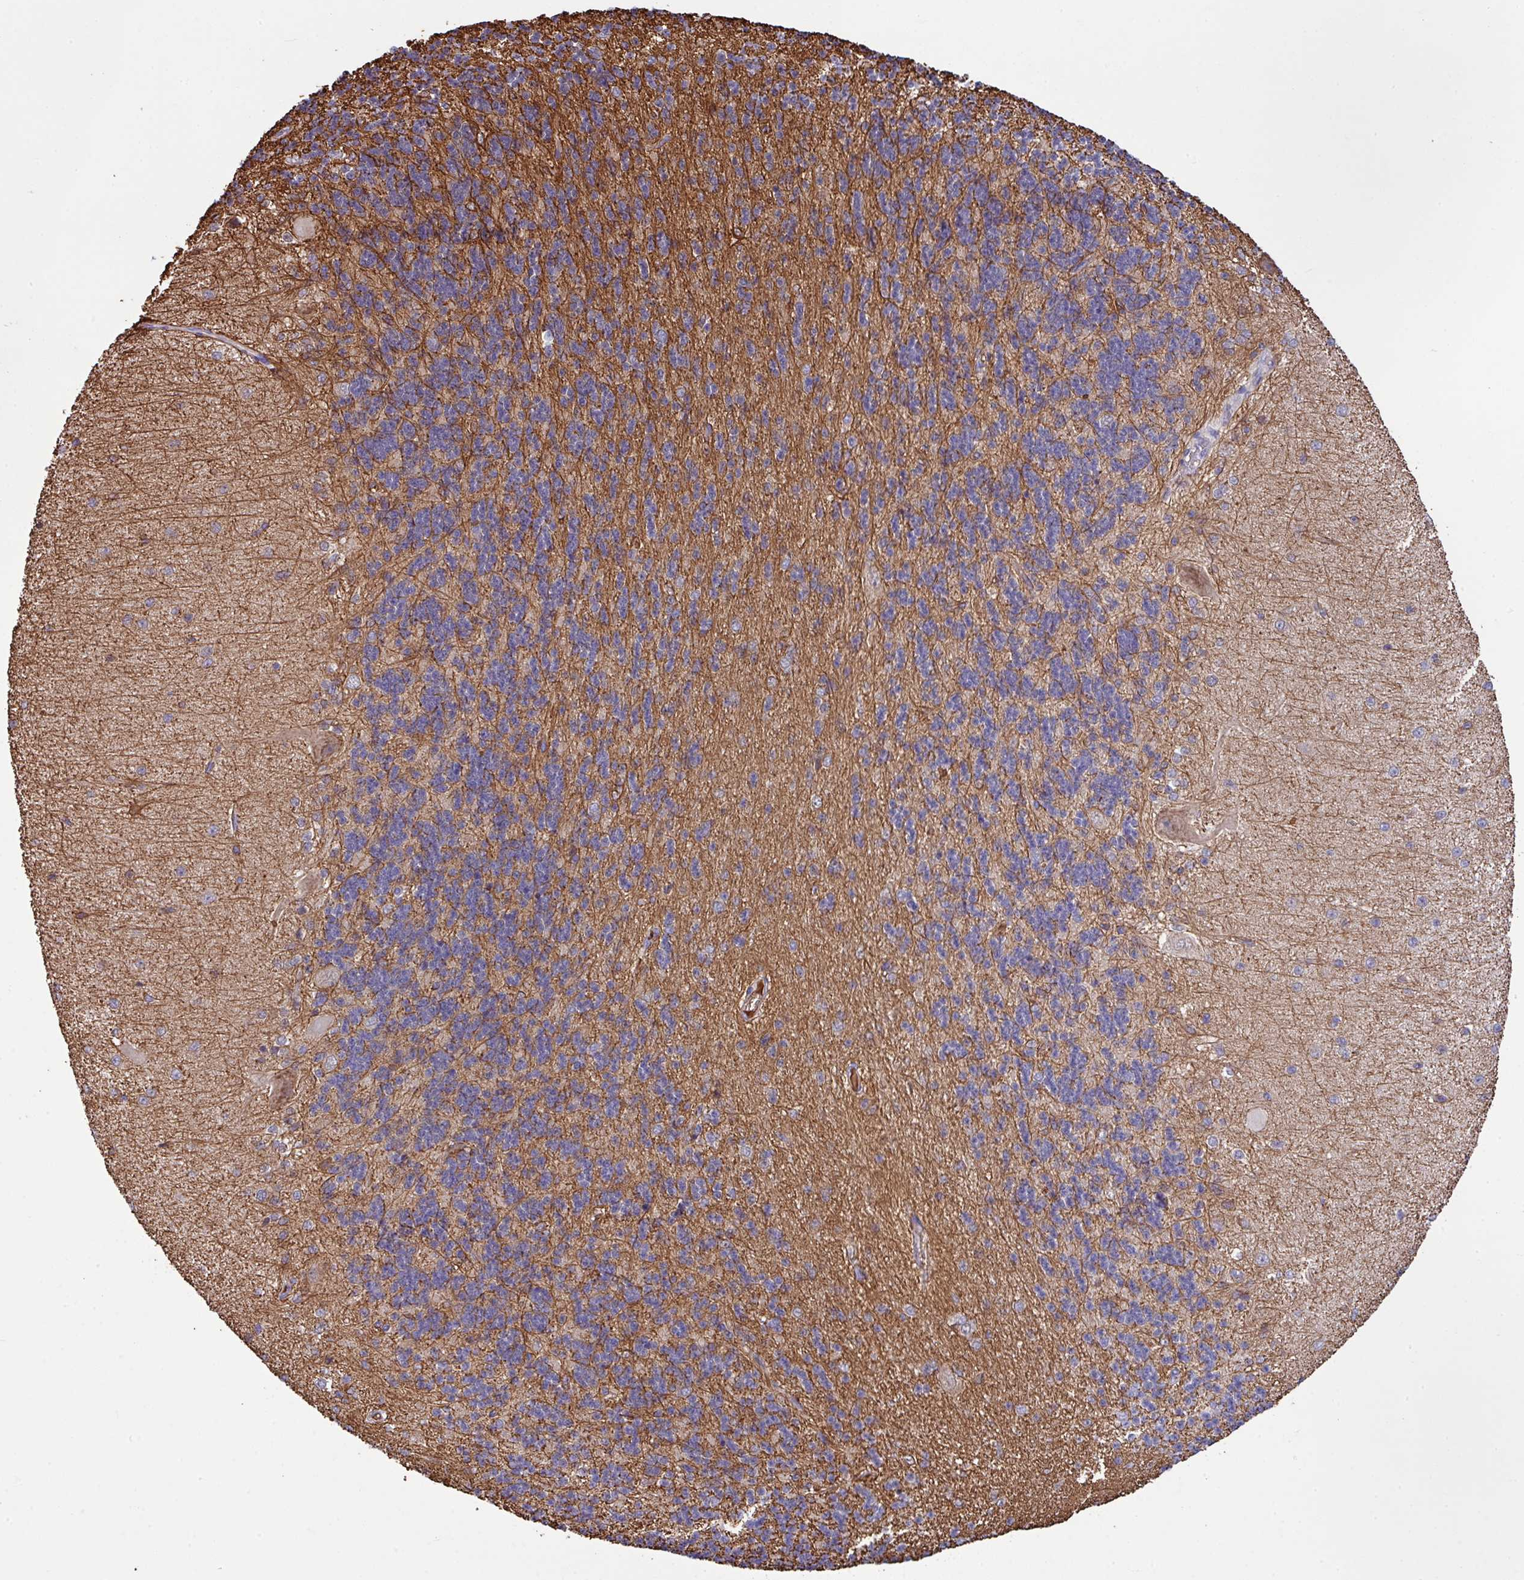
{"staining": {"intensity": "negative", "quantity": "none", "location": "none"}, "tissue": "cerebellum", "cell_type": "Cells in granular layer", "image_type": "normal", "snomed": [{"axis": "morphology", "description": "Normal tissue, NOS"}, {"axis": "topography", "description": "Cerebellum"}], "caption": "Cells in granular layer are negative for brown protein staining in normal cerebellum. (Immunohistochemistry, brightfield microscopy, high magnification).", "gene": "DNAL1", "patient": {"sex": "female", "age": 29}}